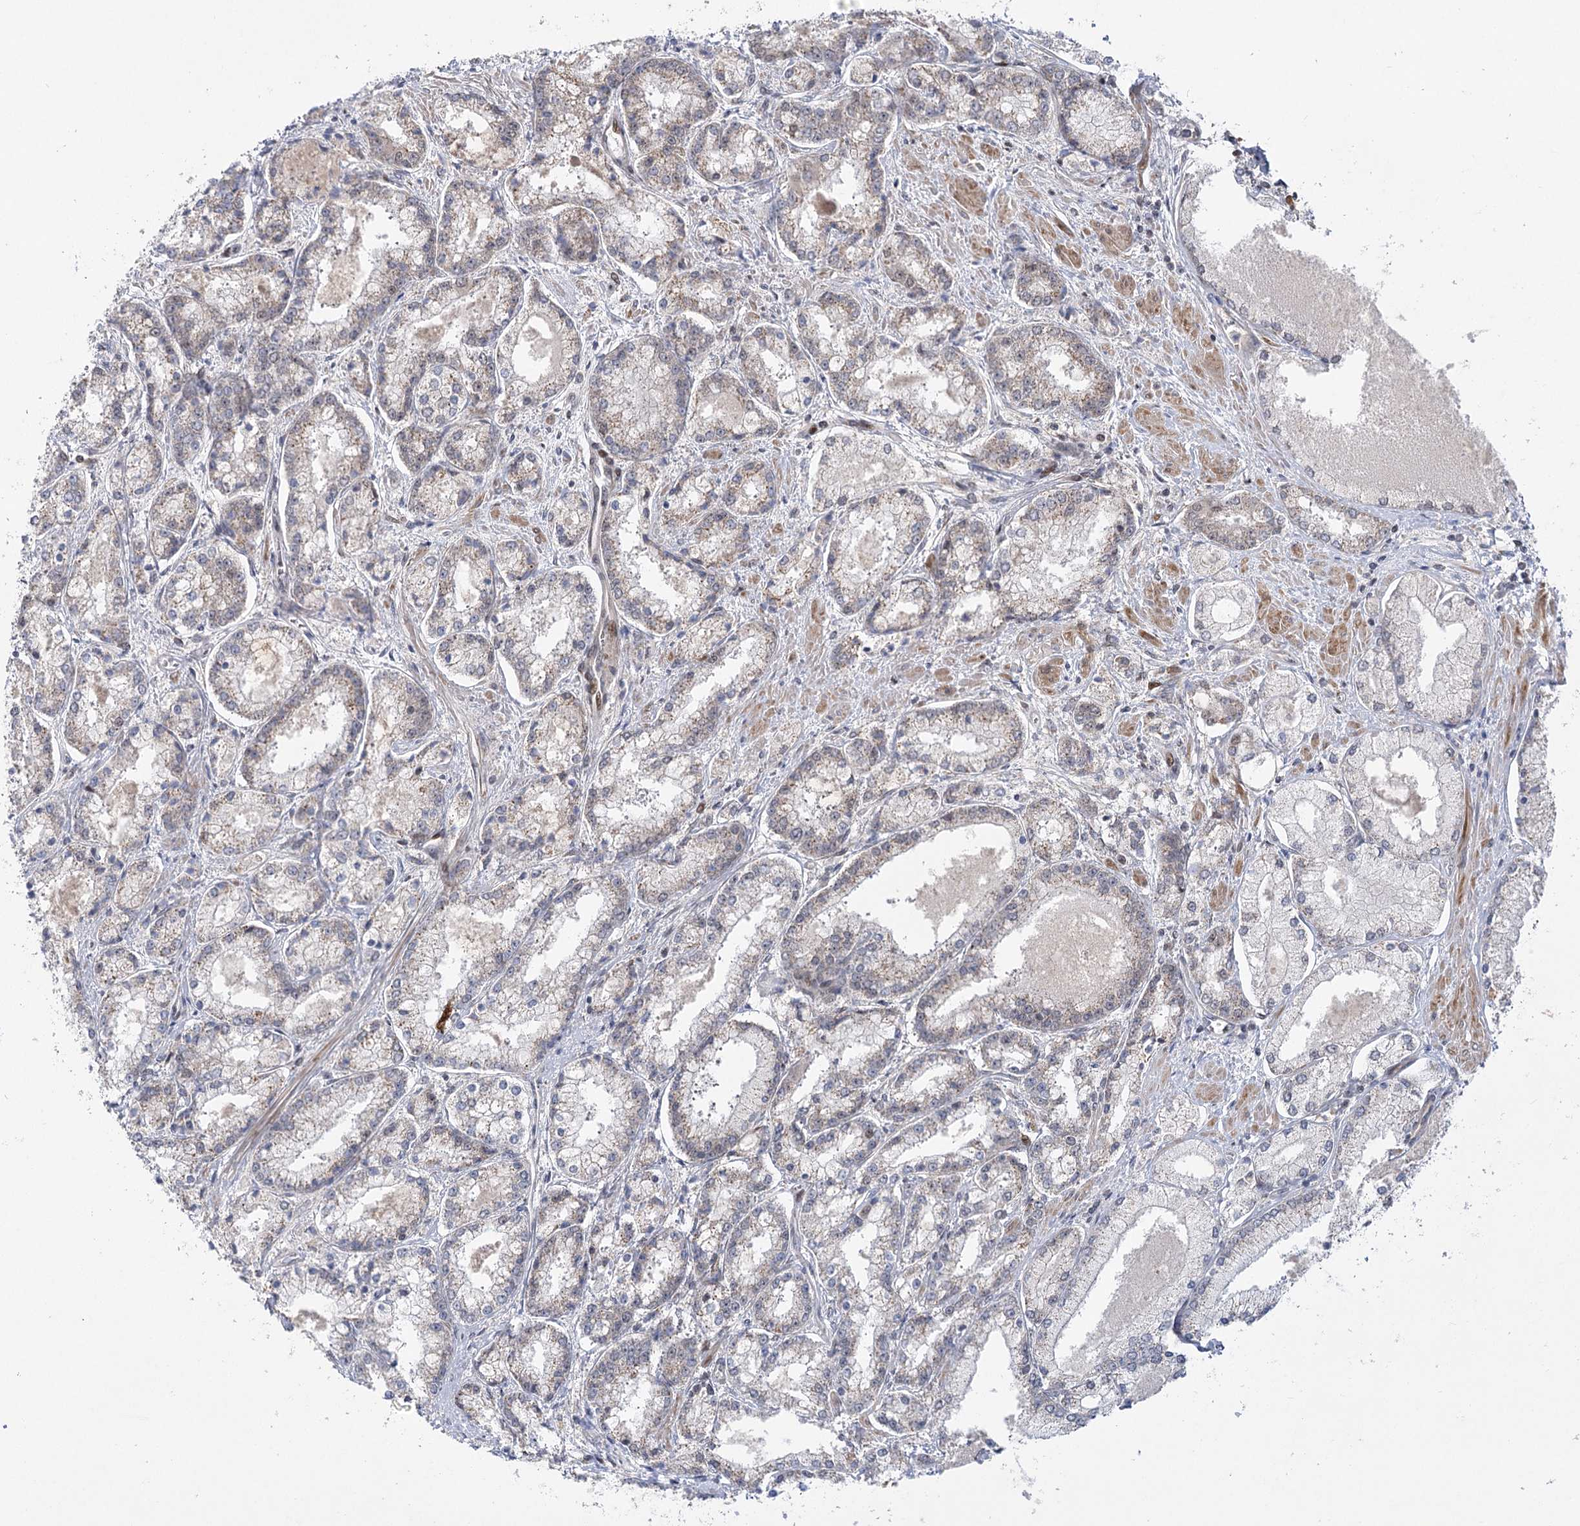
{"staining": {"intensity": "negative", "quantity": "none", "location": "none"}, "tissue": "prostate cancer", "cell_type": "Tumor cells", "image_type": "cancer", "snomed": [{"axis": "morphology", "description": "Adenocarcinoma, Low grade"}, {"axis": "topography", "description": "Prostate"}], "caption": "Tumor cells are negative for protein expression in human prostate cancer.", "gene": "HELQ", "patient": {"sex": "male", "age": 74}}